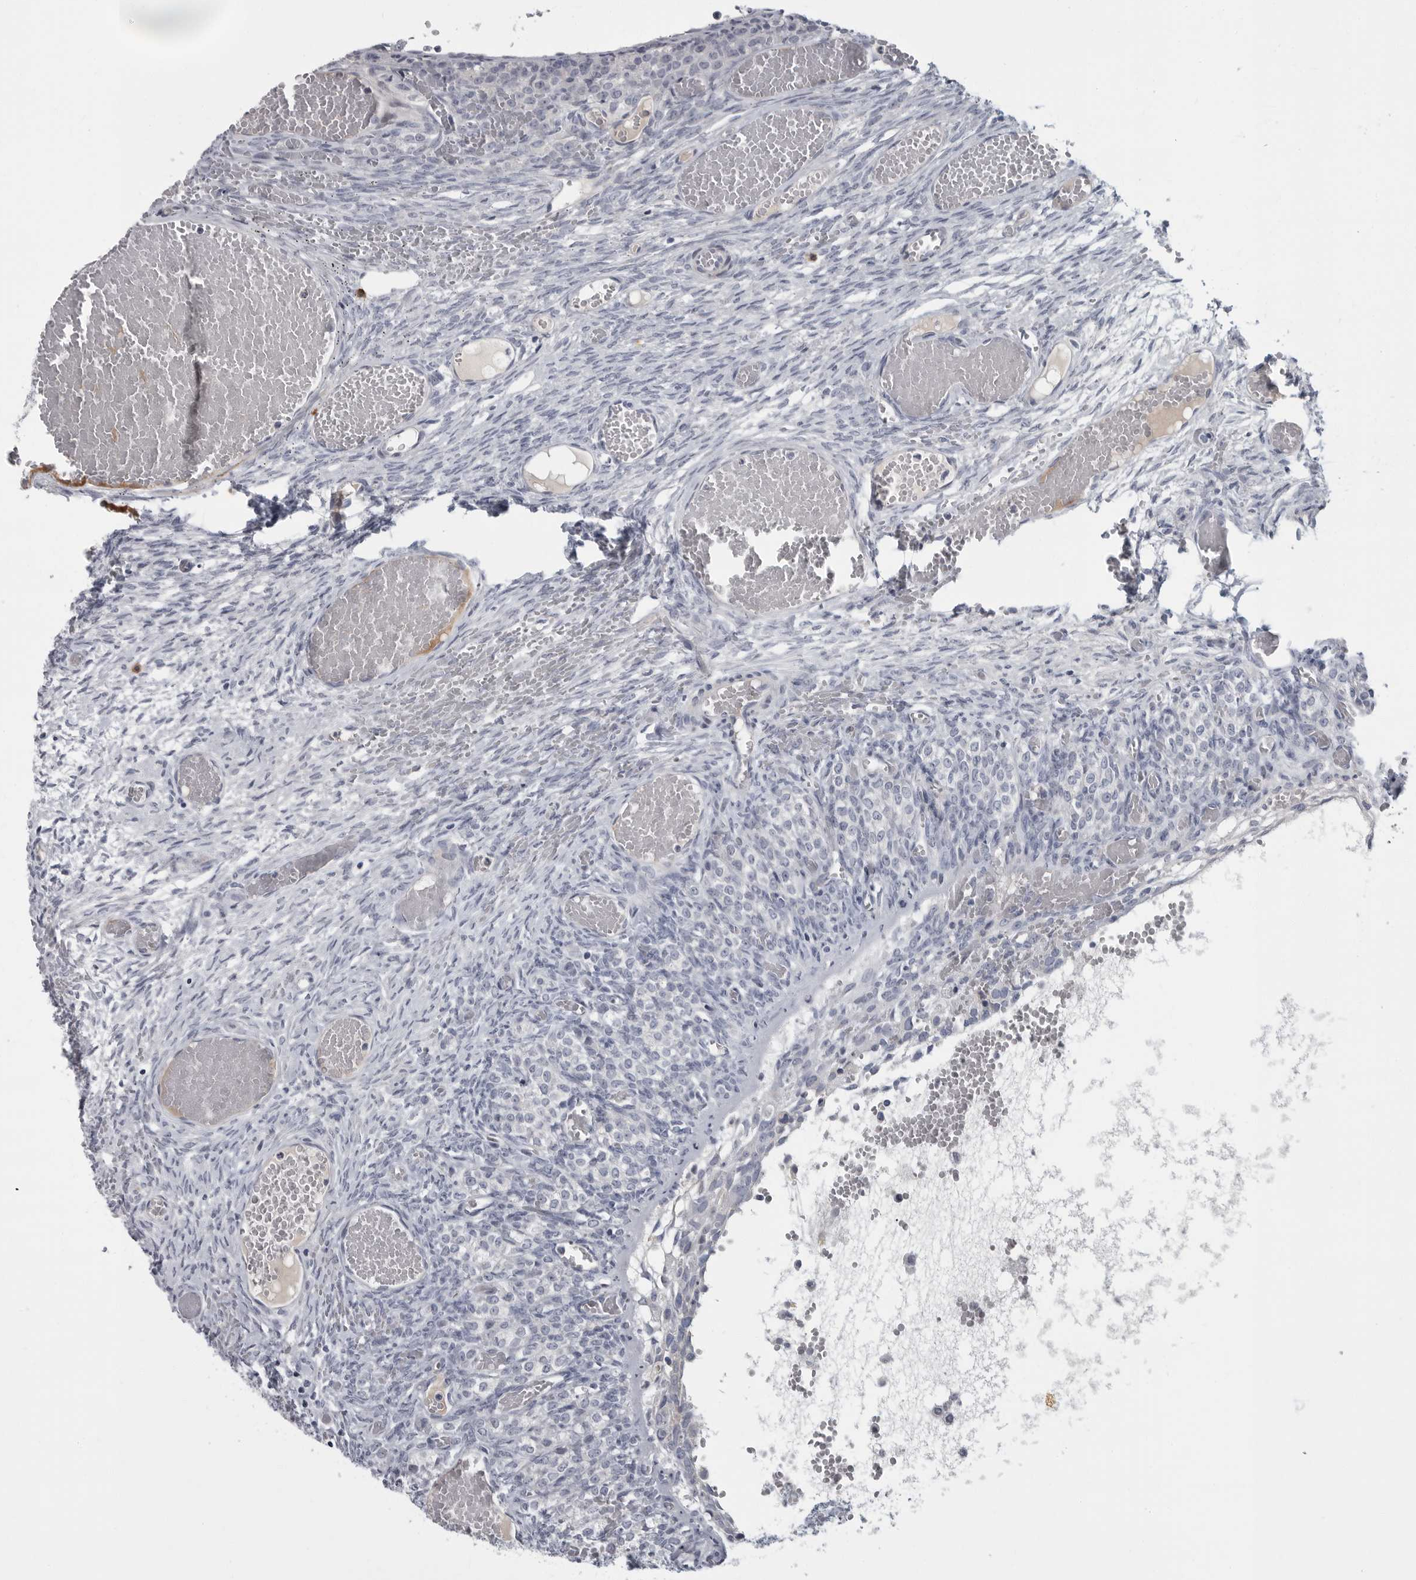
{"staining": {"intensity": "negative", "quantity": "none", "location": "none"}, "tissue": "ovary", "cell_type": "Ovarian stroma cells", "image_type": "normal", "snomed": [{"axis": "morphology", "description": "Adenocarcinoma, NOS"}, {"axis": "topography", "description": "Endometrium"}], "caption": "This histopathology image is of unremarkable ovary stained with IHC to label a protein in brown with the nuclei are counter-stained blue. There is no expression in ovarian stroma cells.", "gene": "SLC25A39", "patient": {"sex": "female", "age": 32}}